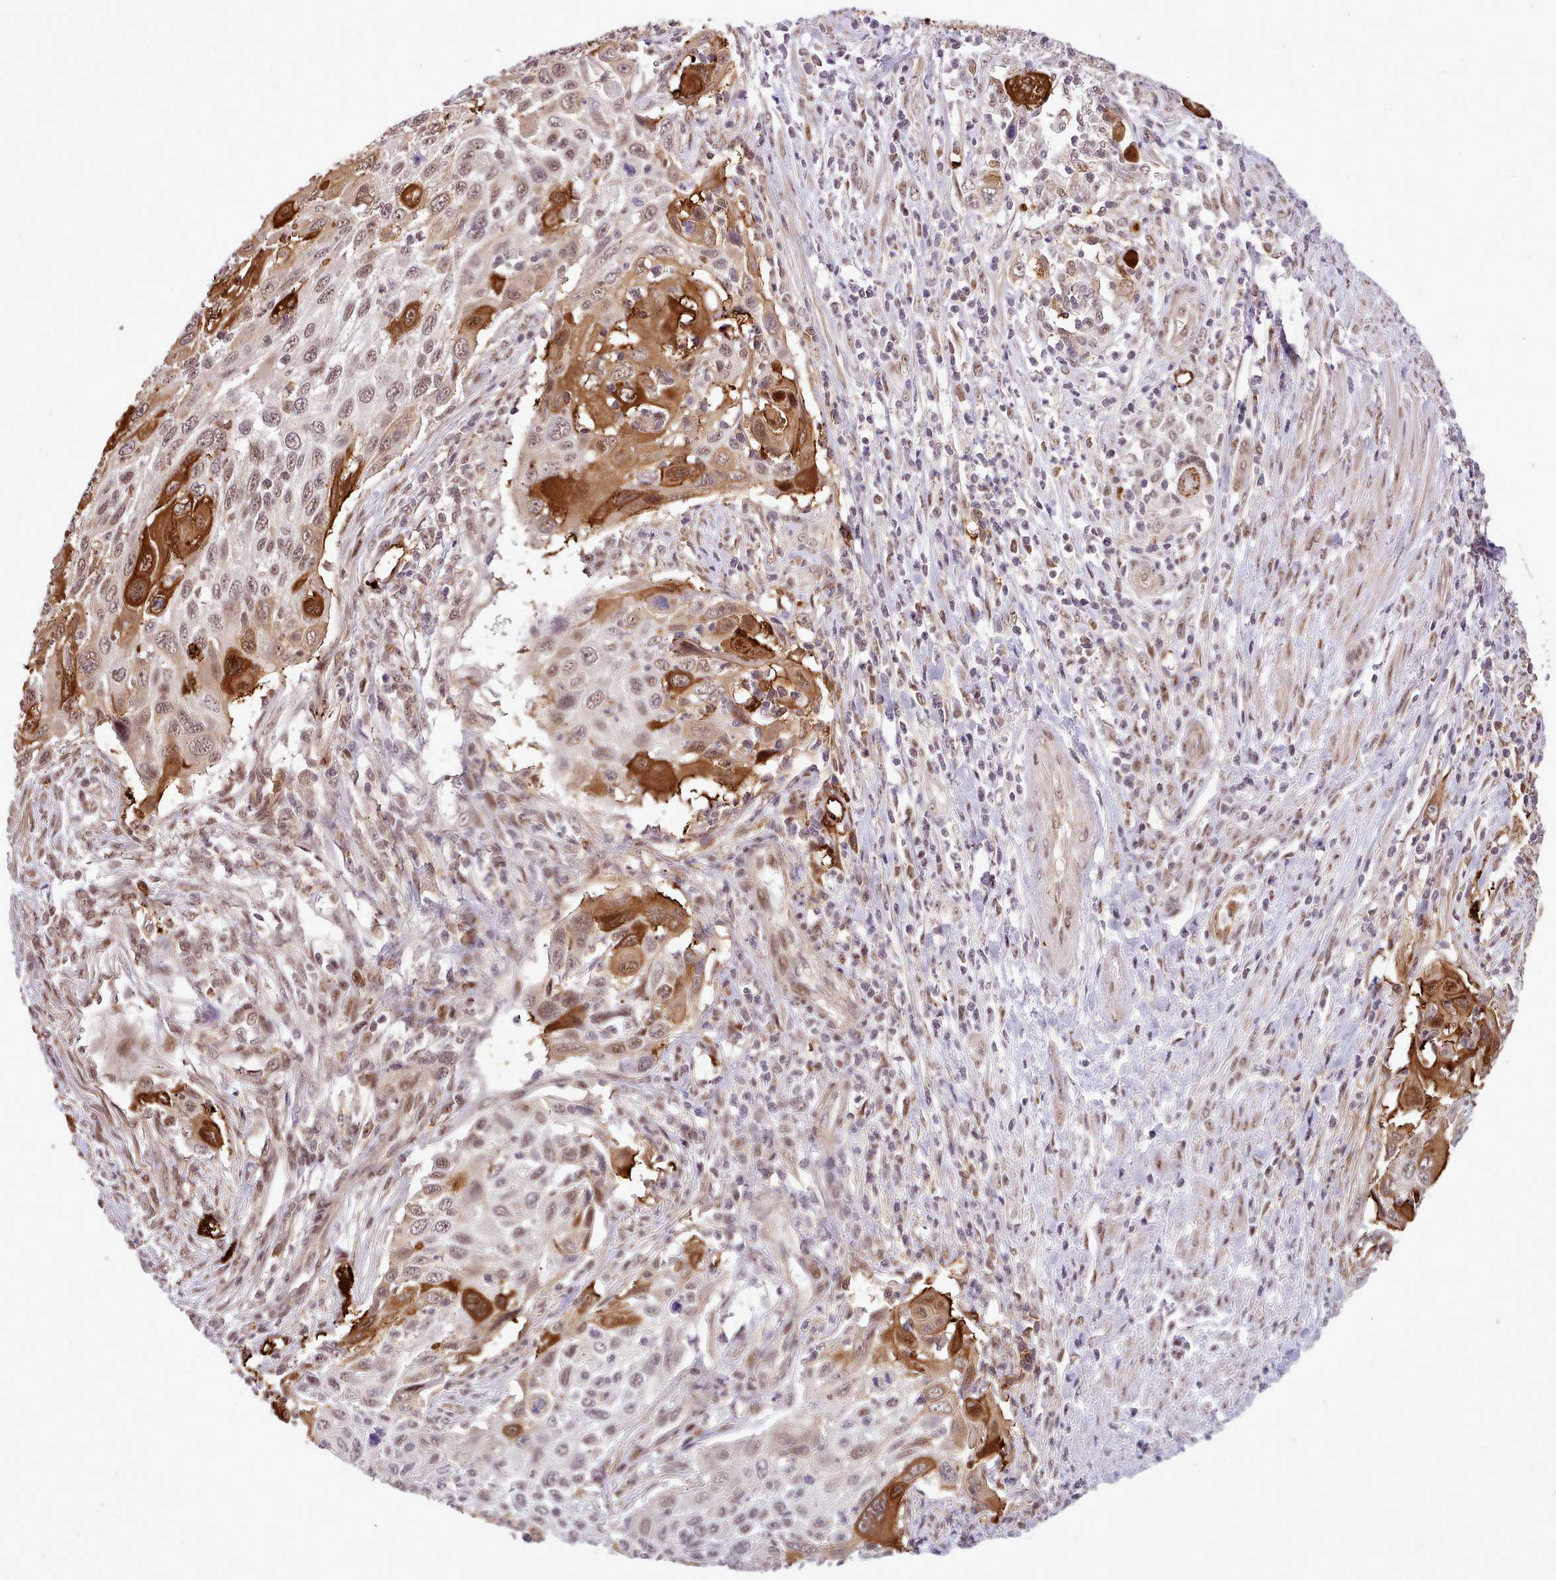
{"staining": {"intensity": "strong", "quantity": "25%-75%", "location": "cytoplasmic/membranous,nuclear"}, "tissue": "cervical cancer", "cell_type": "Tumor cells", "image_type": "cancer", "snomed": [{"axis": "morphology", "description": "Squamous cell carcinoma, NOS"}, {"axis": "topography", "description": "Cervix"}], "caption": "Squamous cell carcinoma (cervical) tissue reveals strong cytoplasmic/membranous and nuclear expression in approximately 25%-75% of tumor cells, visualized by immunohistochemistry. Immunohistochemistry stains the protein in brown and the nuclei are stained blue.", "gene": "HOXB7", "patient": {"sex": "female", "age": 70}}